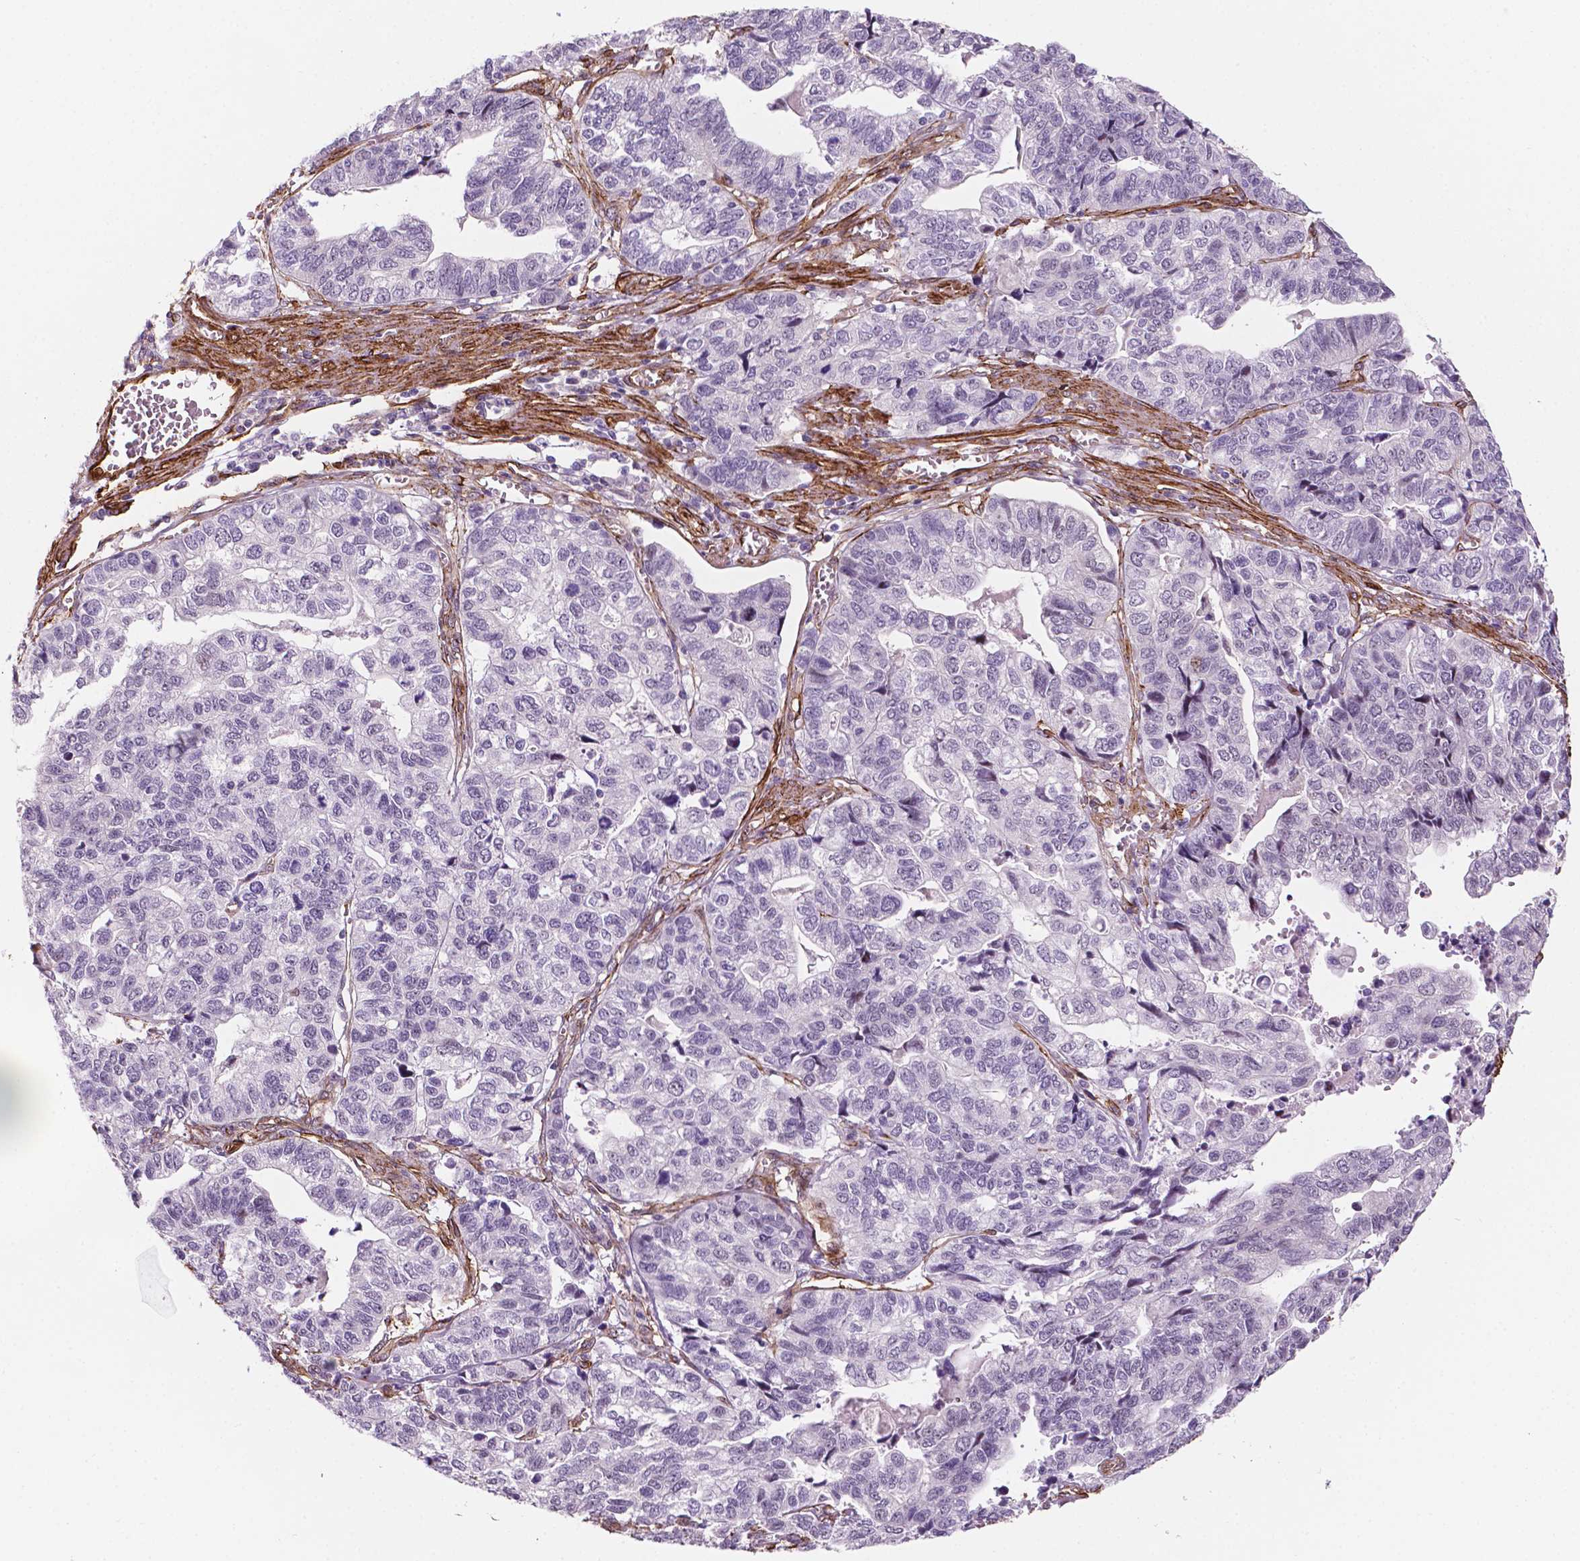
{"staining": {"intensity": "negative", "quantity": "none", "location": "none"}, "tissue": "stomach cancer", "cell_type": "Tumor cells", "image_type": "cancer", "snomed": [{"axis": "morphology", "description": "Adenocarcinoma, NOS"}, {"axis": "topography", "description": "Stomach, upper"}], "caption": "Tumor cells are negative for brown protein staining in stomach cancer.", "gene": "EGFL8", "patient": {"sex": "female", "age": 67}}